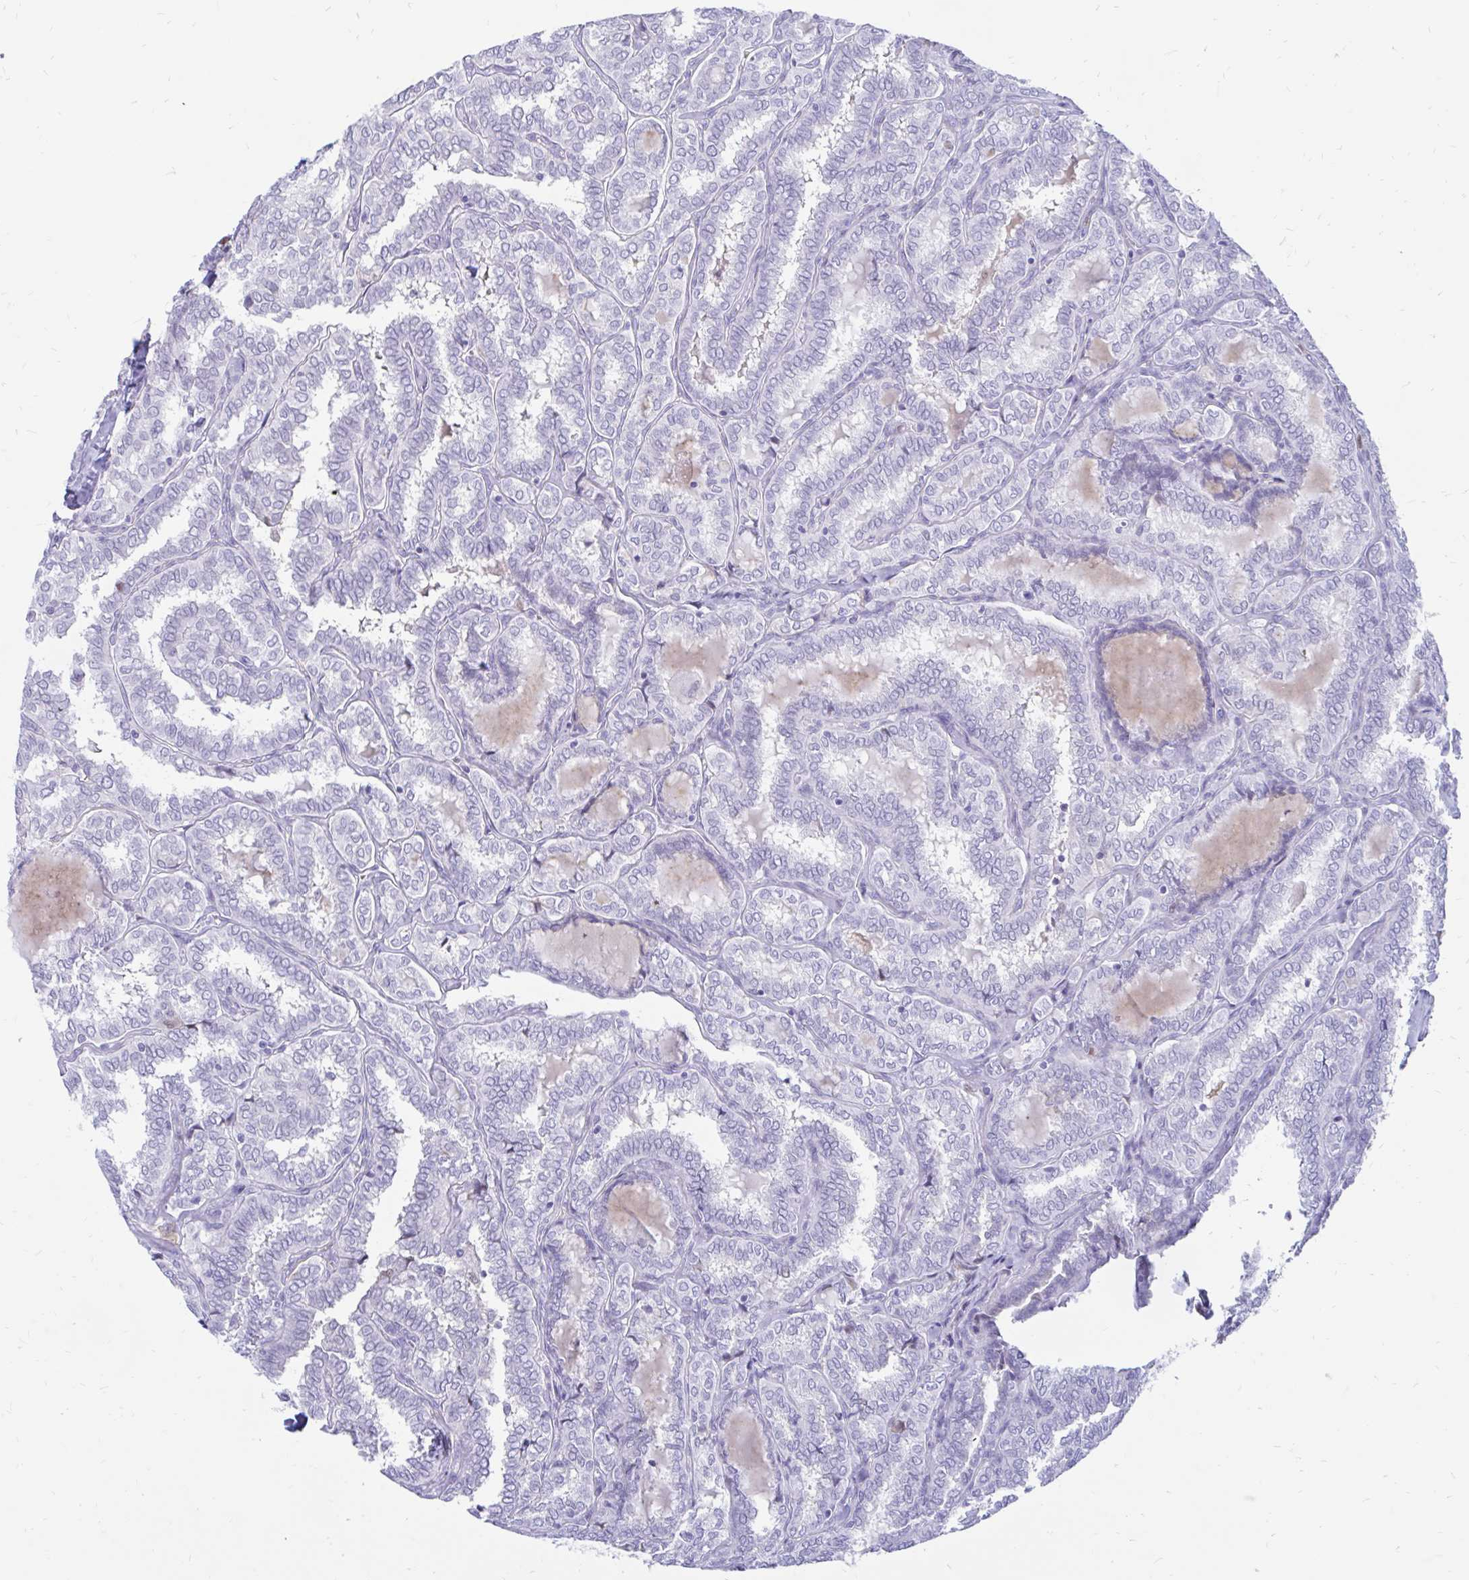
{"staining": {"intensity": "negative", "quantity": "none", "location": "none"}, "tissue": "thyroid cancer", "cell_type": "Tumor cells", "image_type": "cancer", "snomed": [{"axis": "morphology", "description": "Papillary adenocarcinoma, NOS"}, {"axis": "topography", "description": "Thyroid gland"}], "caption": "Thyroid cancer was stained to show a protein in brown. There is no significant expression in tumor cells. (DAB (3,3'-diaminobenzidine) IHC, high magnification).", "gene": "IGSF5", "patient": {"sex": "female", "age": 30}}